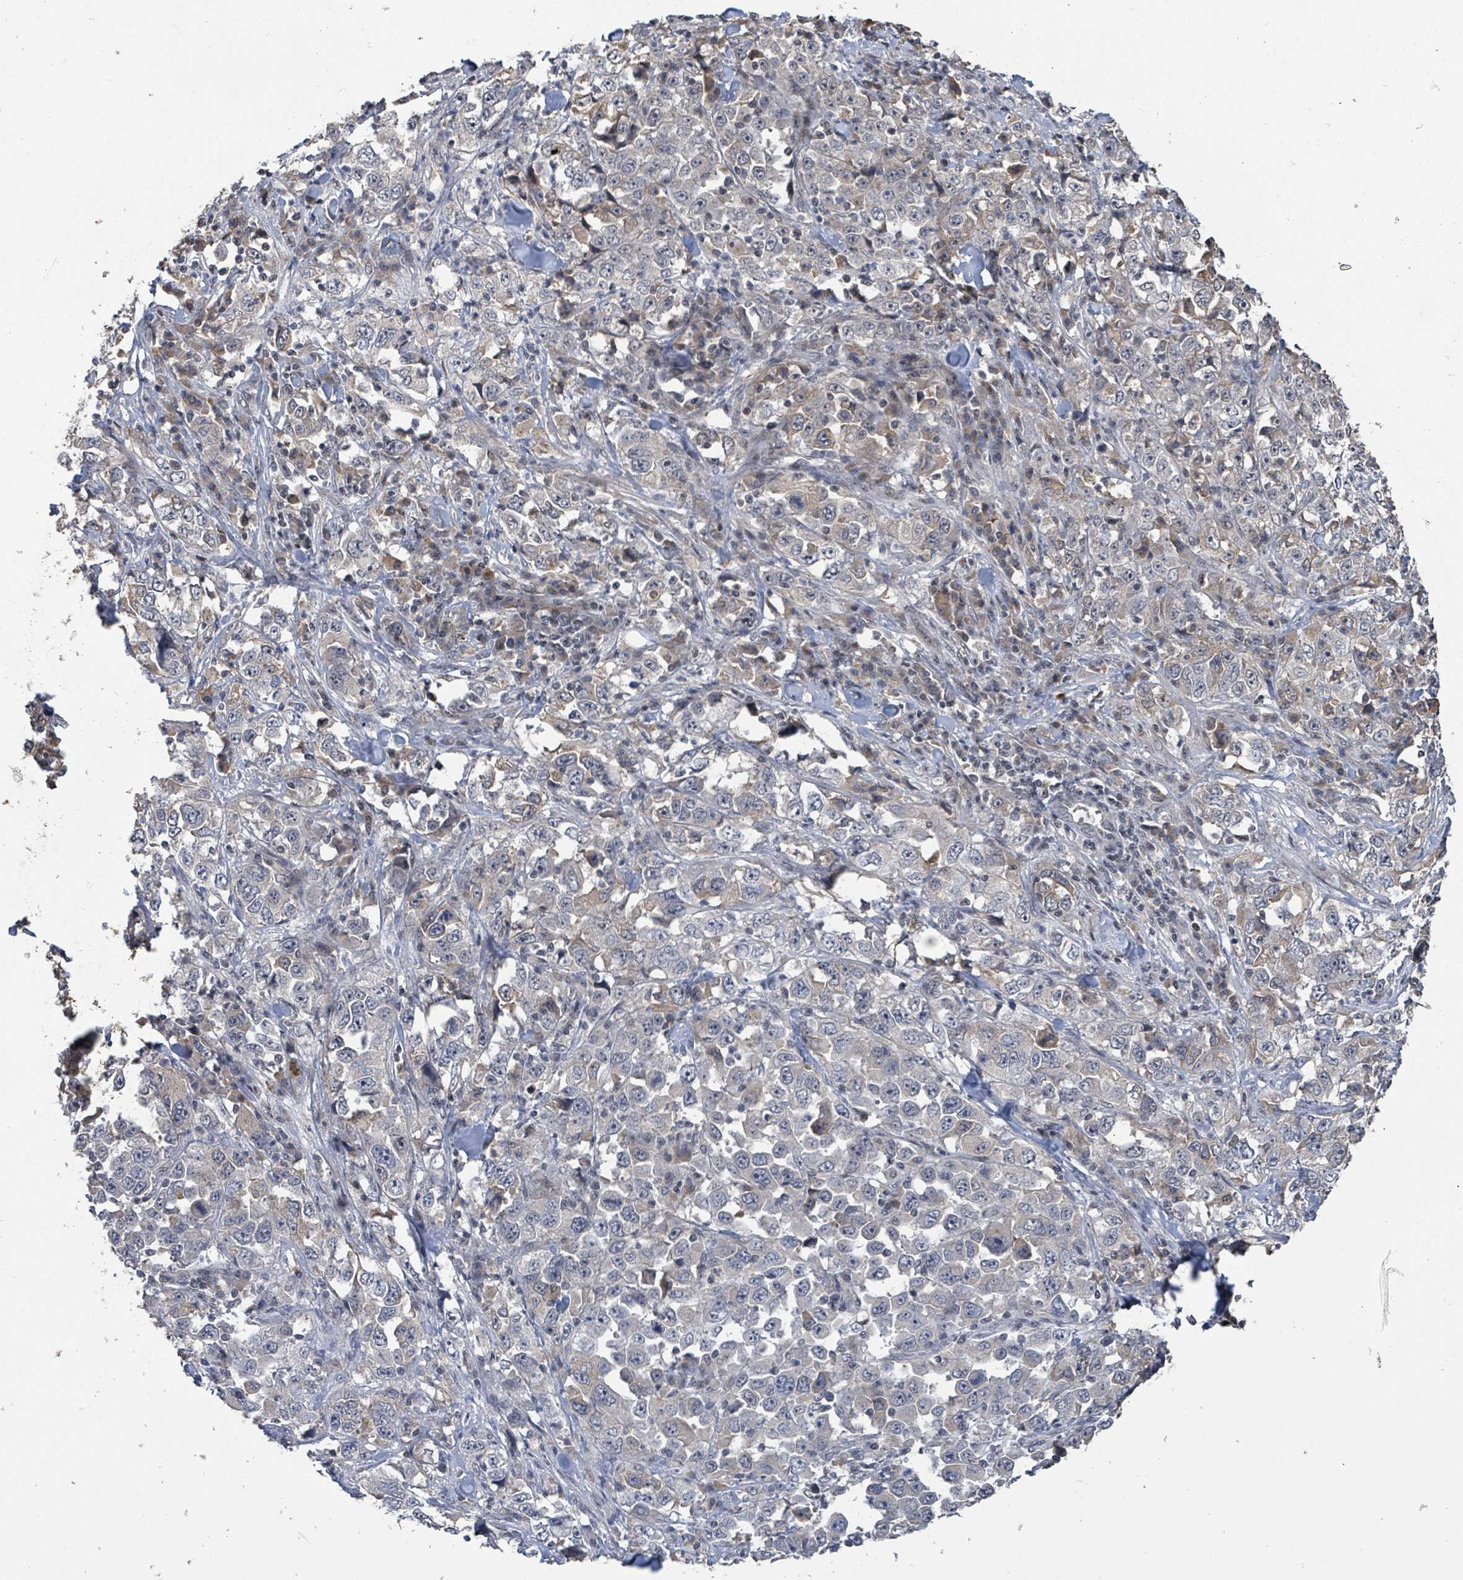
{"staining": {"intensity": "negative", "quantity": "none", "location": "none"}, "tissue": "stomach cancer", "cell_type": "Tumor cells", "image_type": "cancer", "snomed": [{"axis": "morphology", "description": "Normal tissue, NOS"}, {"axis": "morphology", "description": "Adenocarcinoma, NOS"}, {"axis": "topography", "description": "Stomach, upper"}, {"axis": "topography", "description": "Stomach"}], "caption": "Immunohistochemical staining of adenocarcinoma (stomach) shows no significant positivity in tumor cells. The staining is performed using DAB brown chromogen with nuclei counter-stained in using hematoxylin.", "gene": "ZBTB14", "patient": {"sex": "male", "age": 59}}